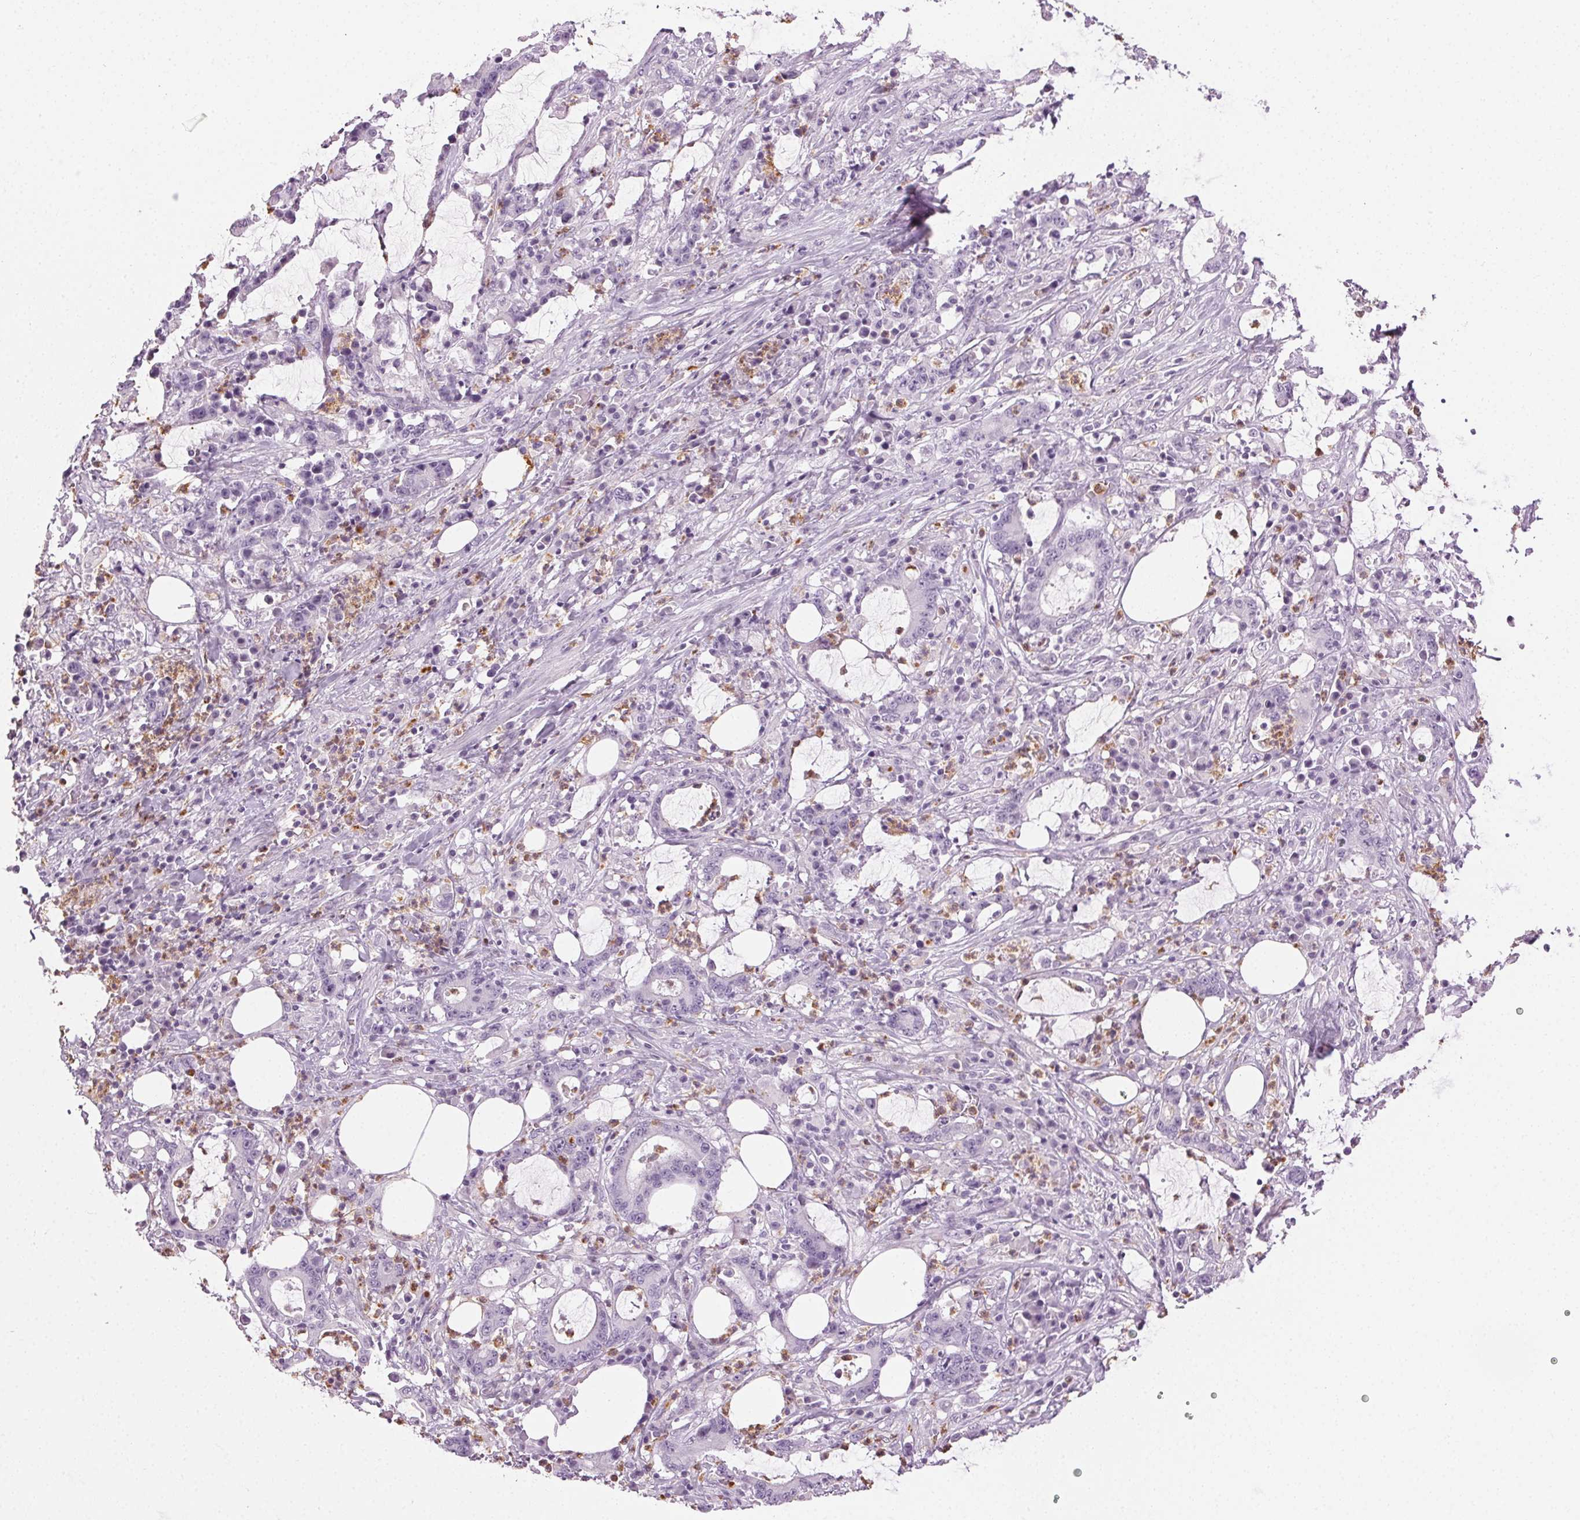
{"staining": {"intensity": "negative", "quantity": "none", "location": "none"}, "tissue": "stomach cancer", "cell_type": "Tumor cells", "image_type": "cancer", "snomed": [{"axis": "morphology", "description": "Adenocarcinoma, NOS"}, {"axis": "topography", "description": "Stomach, upper"}], "caption": "The micrograph demonstrates no significant expression in tumor cells of stomach cancer (adenocarcinoma).", "gene": "MPO", "patient": {"sex": "male", "age": 68}}